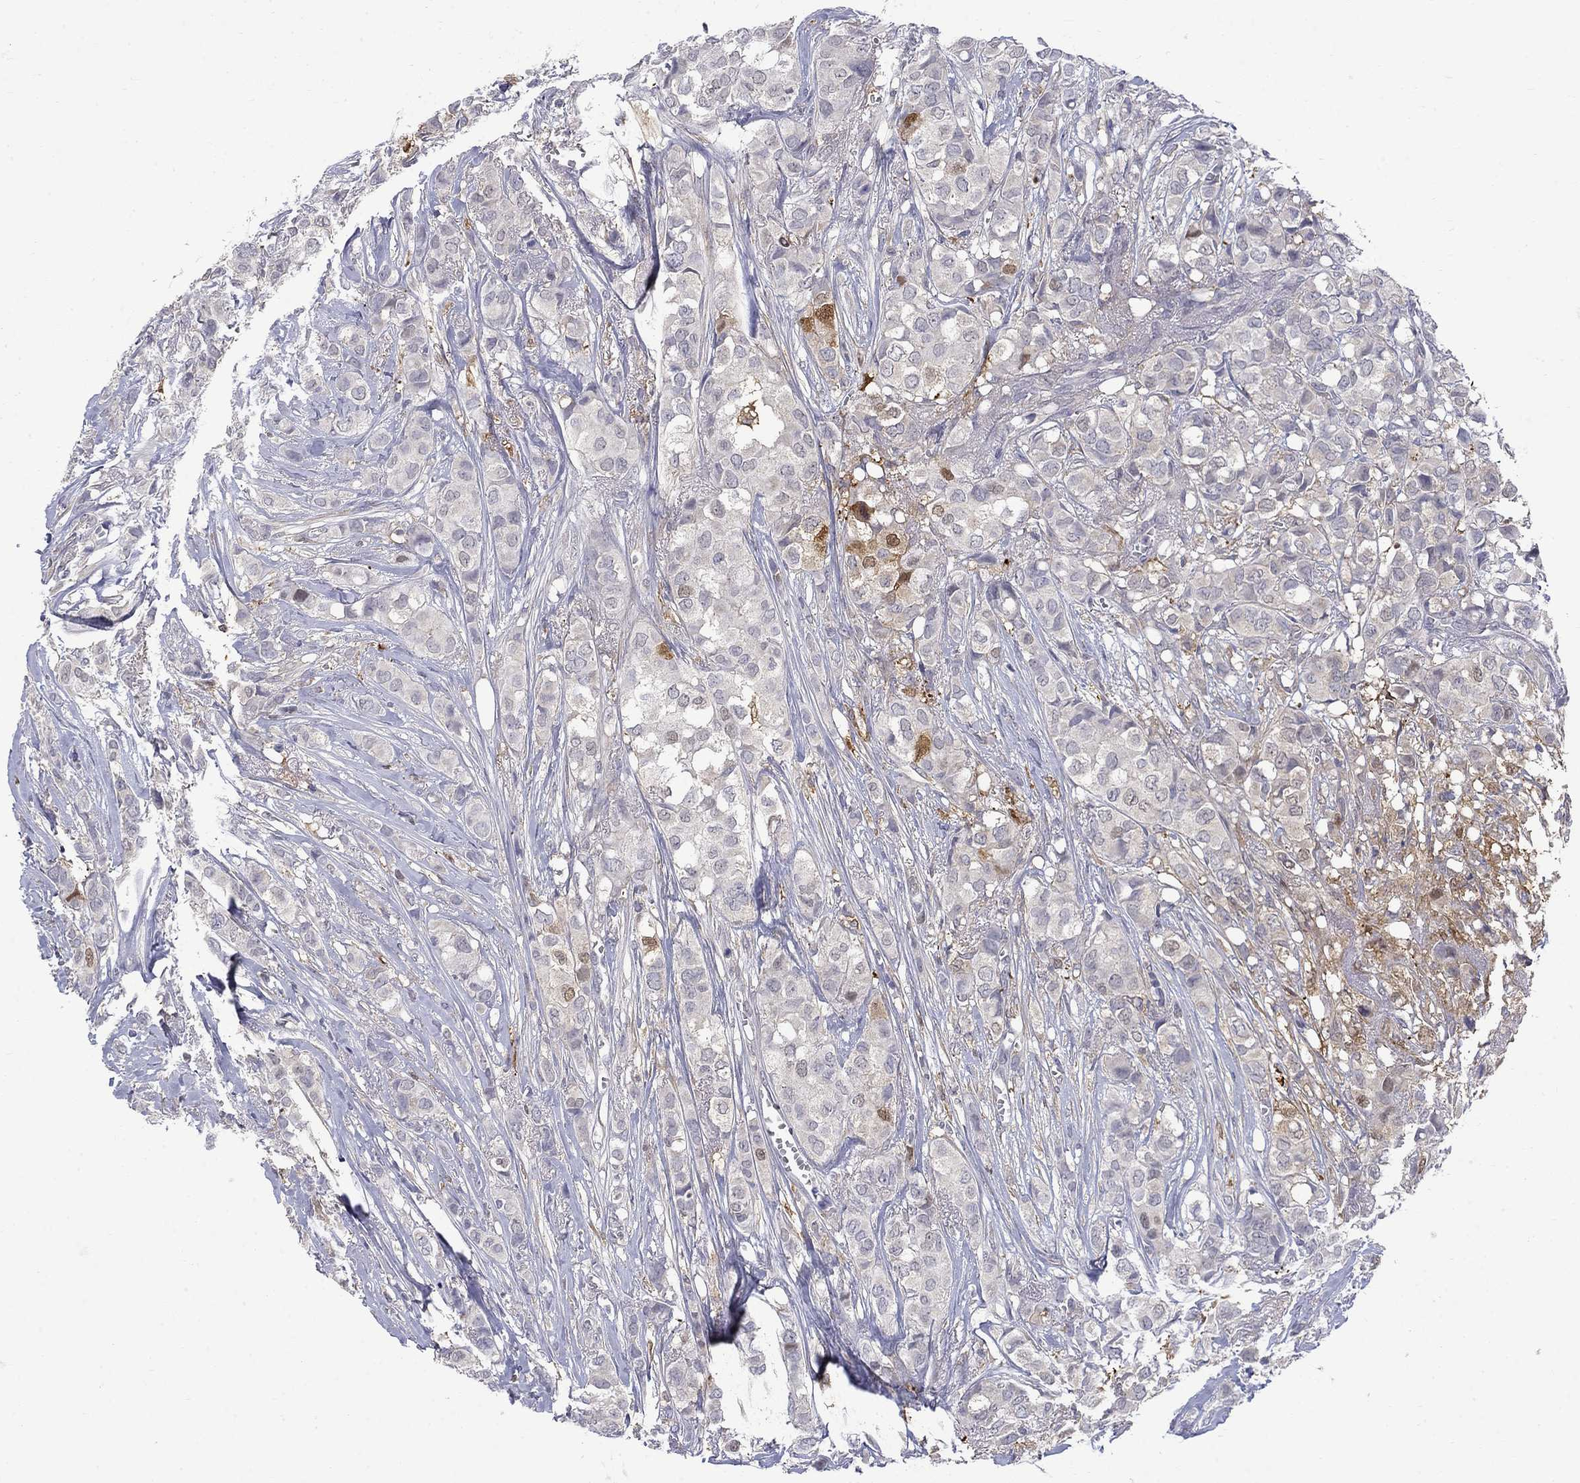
{"staining": {"intensity": "strong", "quantity": "<25%", "location": "cytoplasmic/membranous,nuclear"}, "tissue": "breast cancer", "cell_type": "Tumor cells", "image_type": "cancer", "snomed": [{"axis": "morphology", "description": "Duct carcinoma"}, {"axis": "topography", "description": "Breast"}], "caption": "Human breast cancer stained with a brown dye exhibits strong cytoplasmic/membranous and nuclear positive staining in approximately <25% of tumor cells.", "gene": "PCBP3", "patient": {"sex": "female", "age": 85}}